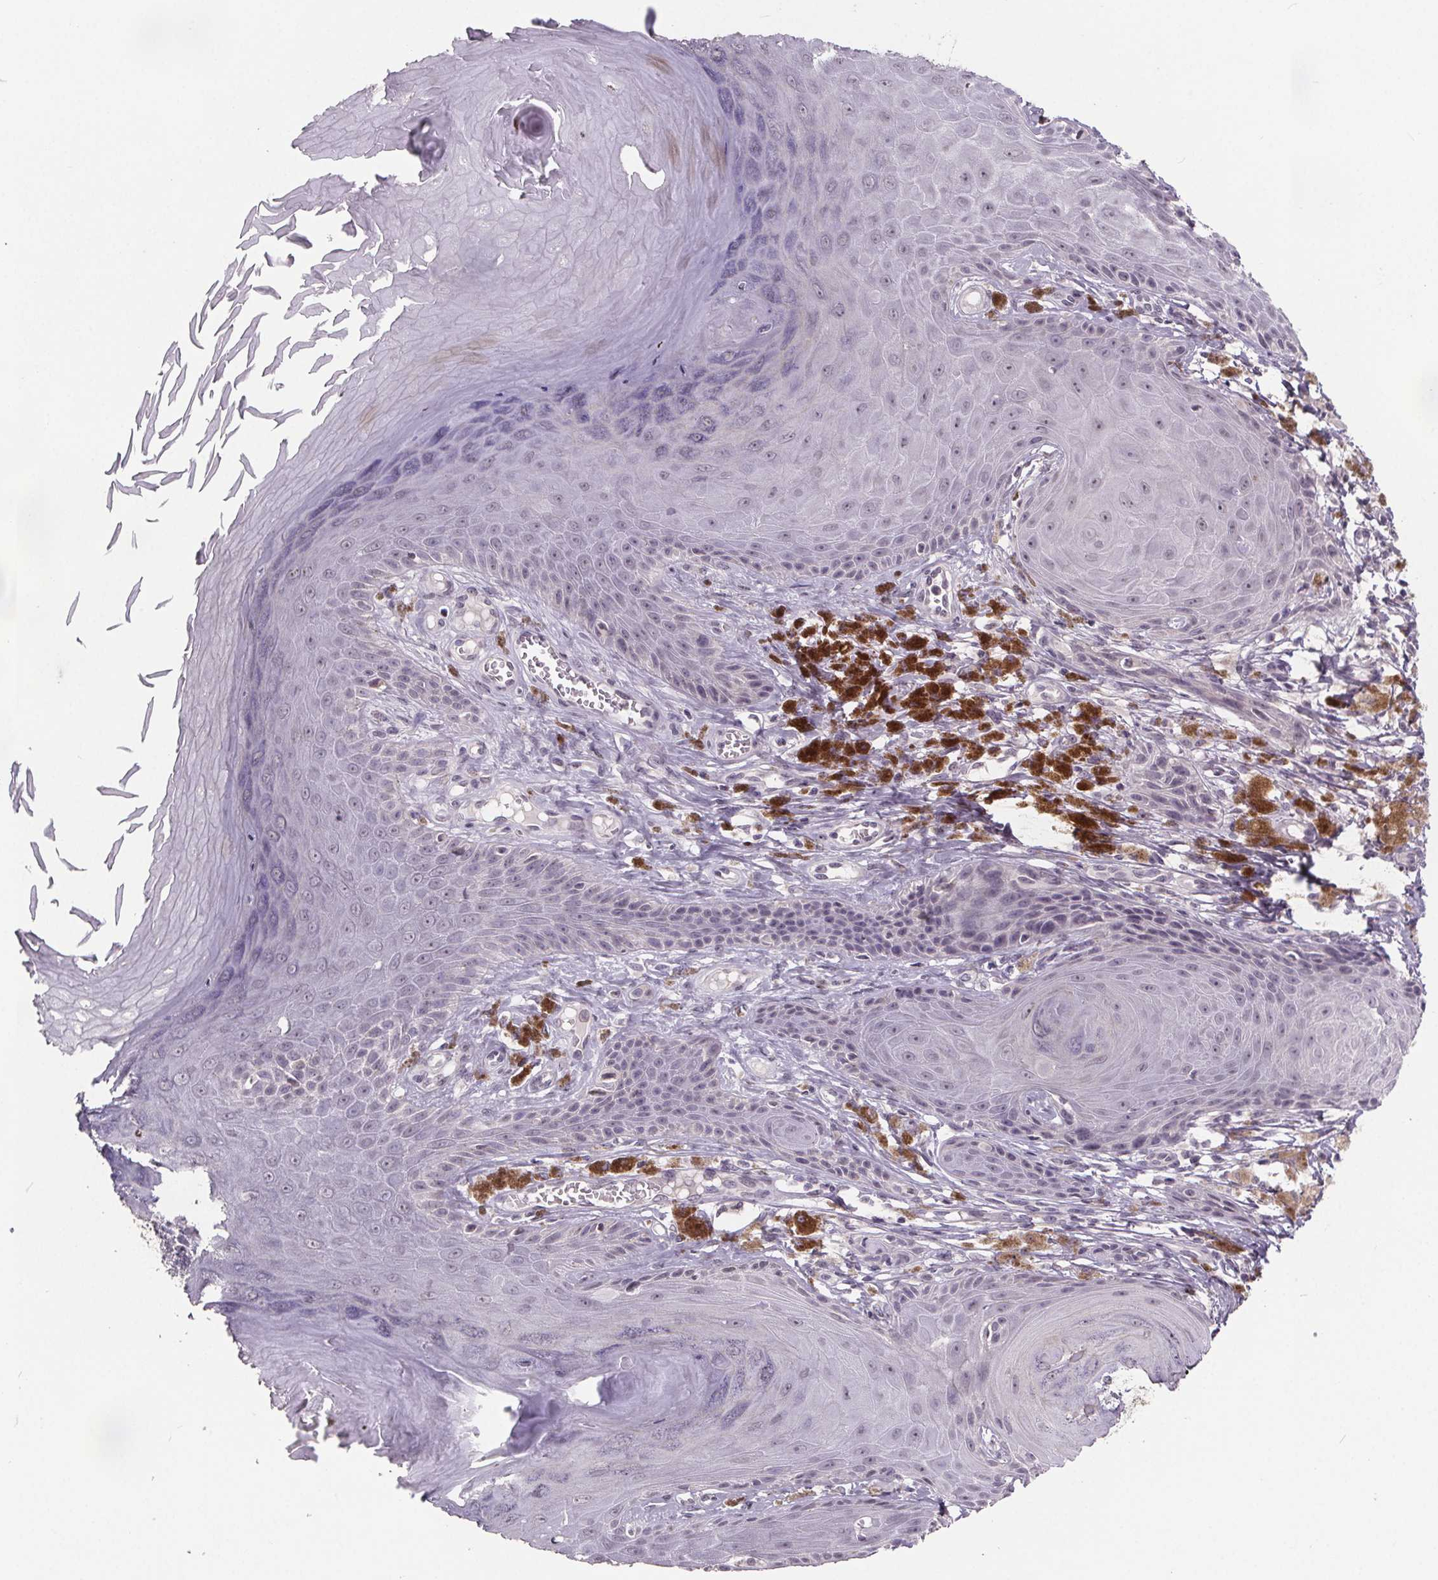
{"staining": {"intensity": "negative", "quantity": "none", "location": "none"}, "tissue": "melanoma", "cell_type": "Tumor cells", "image_type": "cancer", "snomed": [{"axis": "morphology", "description": "Malignant melanoma, NOS"}, {"axis": "topography", "description": "Skin"}], "caption": "Tumor cells are negative for brown protein staining in malignant melanoma.", "gene": "NKX6-1", "patient": {"sex": "female", "age": 80}}